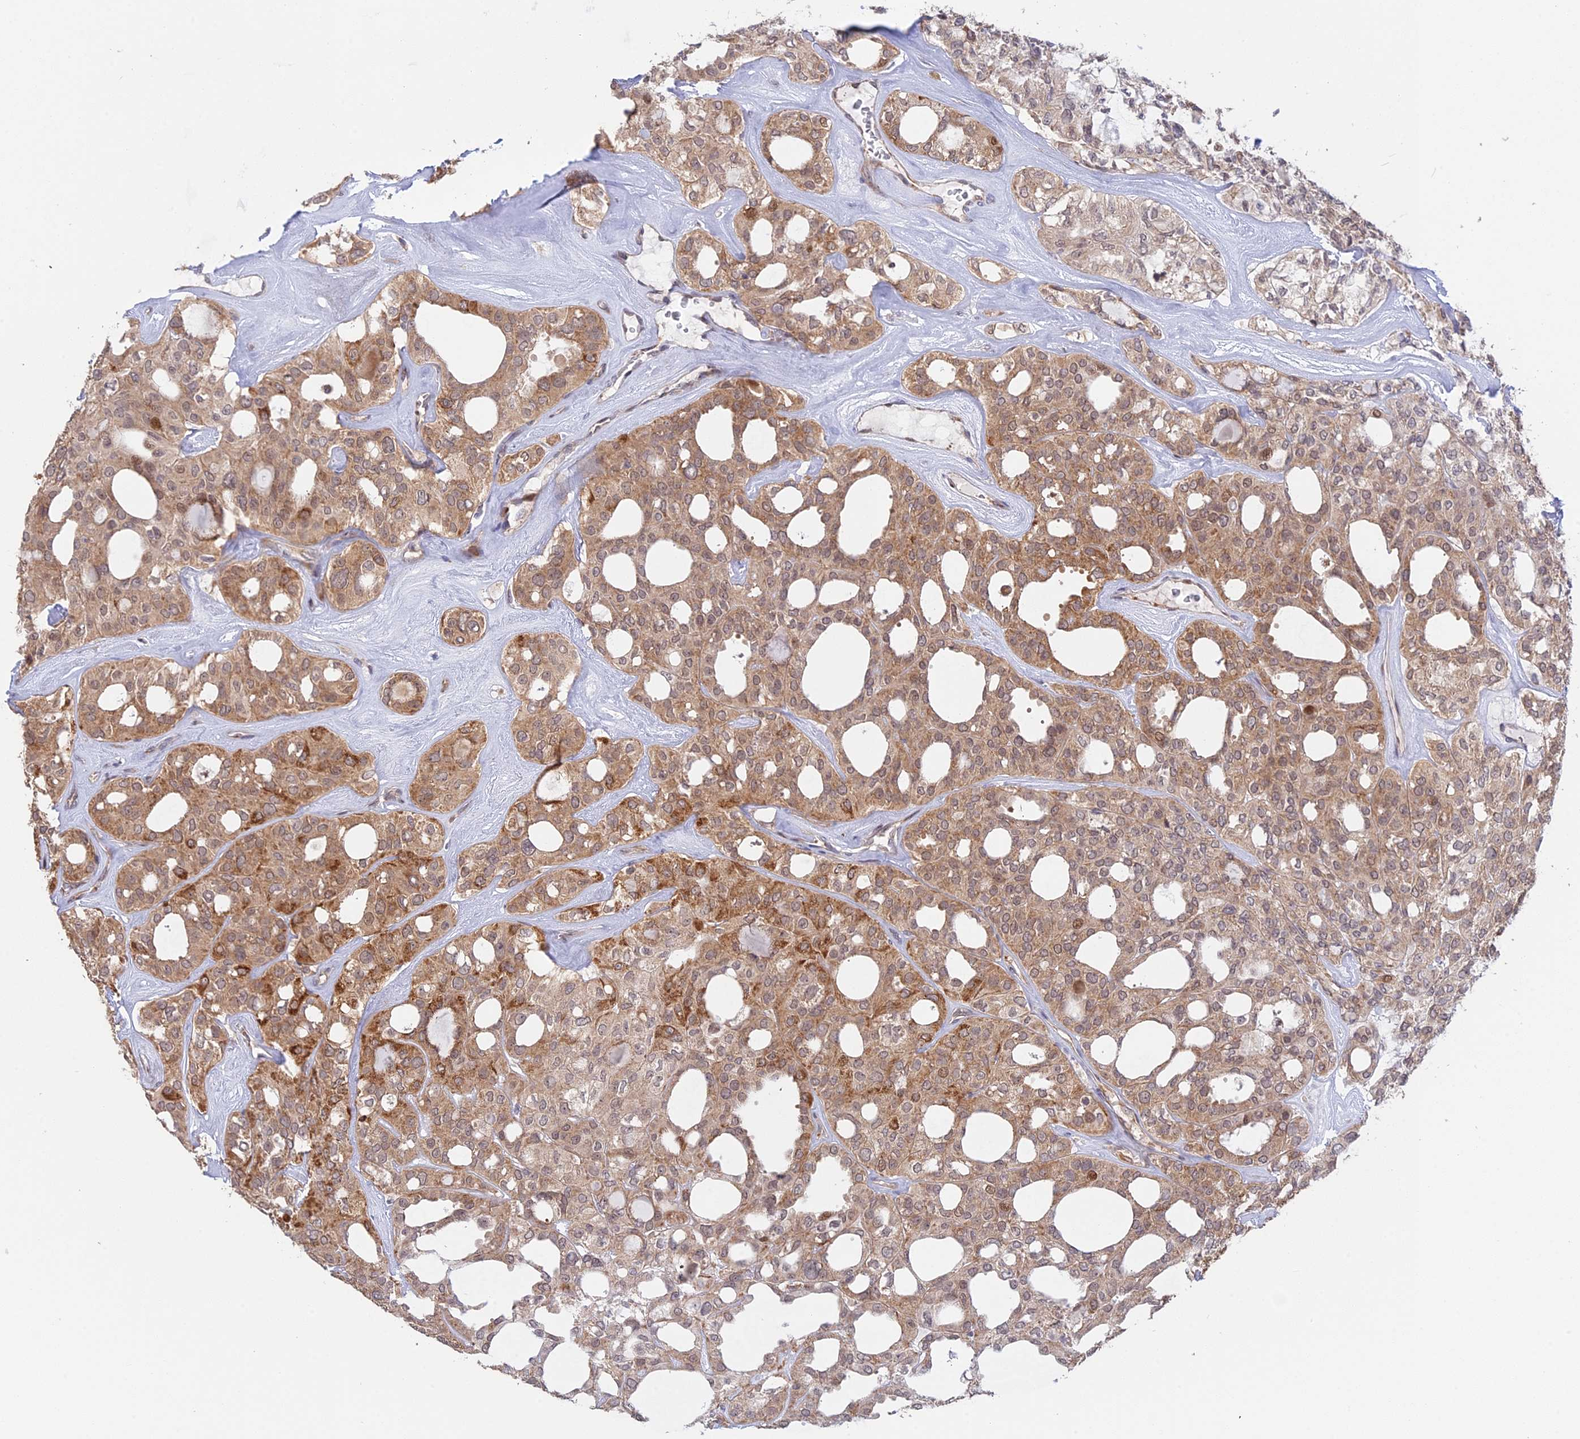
{"staining": {"intensity": "moderate", "quantity": ">75%", "location": "cytoplasmic/membranous"}, "tissue": "thyroid cancer", "cell_type": "Tumor cells", "image_type": "cancer", "snomed": [{"axis": "morphology", "description": "Follicular adenoma carcinoma, NOS"}, {"axis": "topography", "description": "Thyroid gland"}], "caption": "Immunohistochemistry micrograph of neoplastic tissue: human thyroid follicular adenoma carcinoma stained using IHC shows medium levels of moderate protein expression localized specifically in the cytoplasmic/membranous of tumor cells, appearing as a cytoplasmic/membranous brown color.", "gene": "GSKIP", "patient": {"sex": "male", "age": 75}}